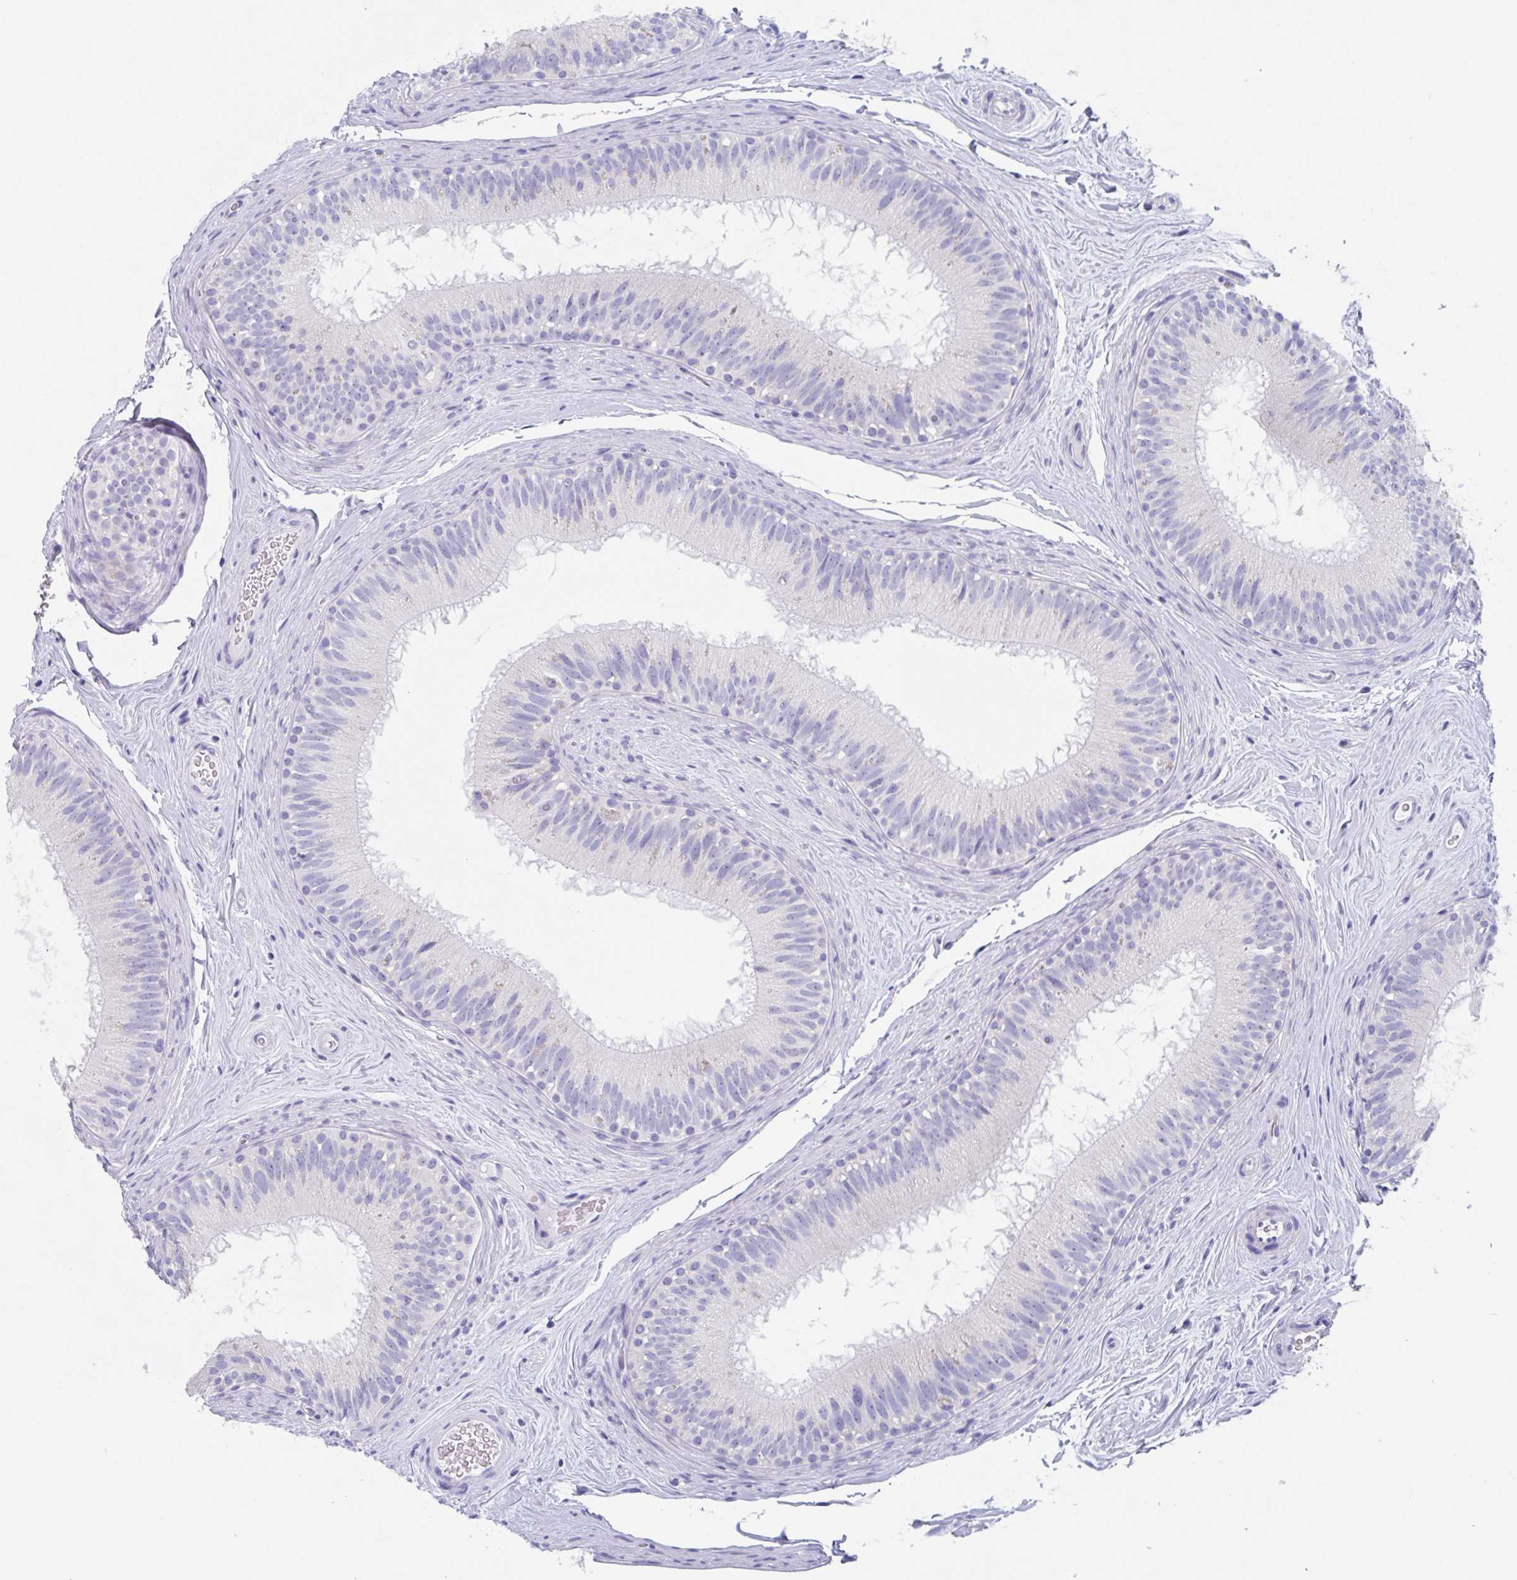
{"staining": {"intensity": "negative", "quantity": "none", "location": "none"}, "tissue": "epididymis", "cell_type": "Glandular cells", "image_type": "normal", "snomed": [{"axis": "morphology", "description": "Normal tissue, NOS"}, {"axis": "topography", "description": "Epididymis"}], "caption": "Immunohistochemical staining of benign epididymis shows no significant expression in glandular cells. Brightfield microscopy of IHC stained with DAB (brown) and hematoxylin (blue), captured at high magnification.", "gene": "ZPBP", "patient": {"sex": "male", "age": 44}}